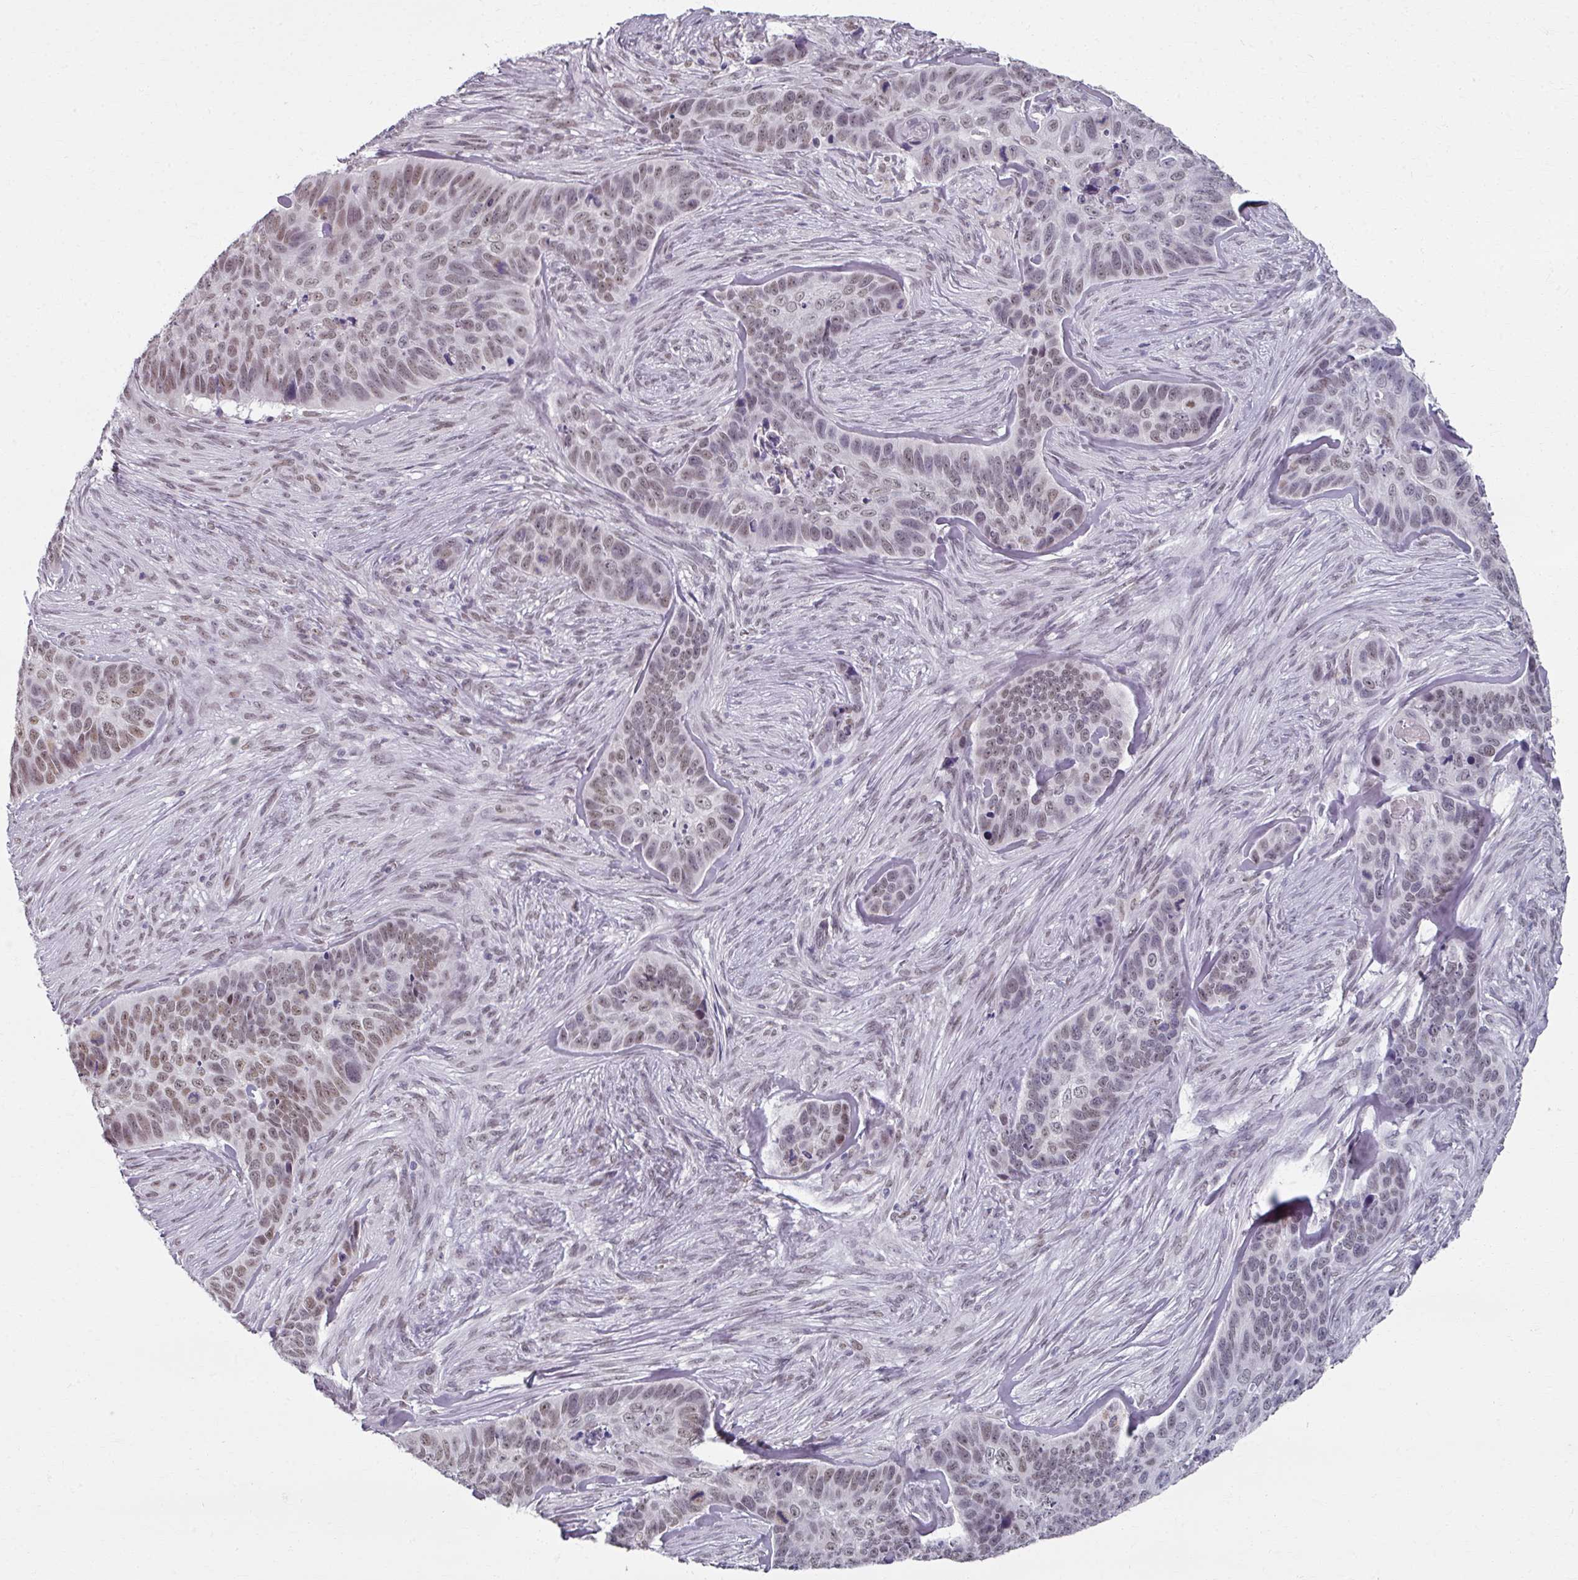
{"staining": {"intensity": "moderate", "quantity": "25%-75%", "location": "nuclear"}, "tissue": "skin cancer", "cell_type": "Tumor cells", "image_type": "cancer", "snomed": [{"axis": "morphology", "description": "Basal cell carcinoma"}, {"axis": "topography", "description": "Skin"}], "caption": "Protein expression analysis of basal cell carcinoma (skin) exhibits moderate nuclear expression in about 25%-75% of tumor cells.", "gene": "RIPOR3", "patient": {"sex": "female", "age": 82}}